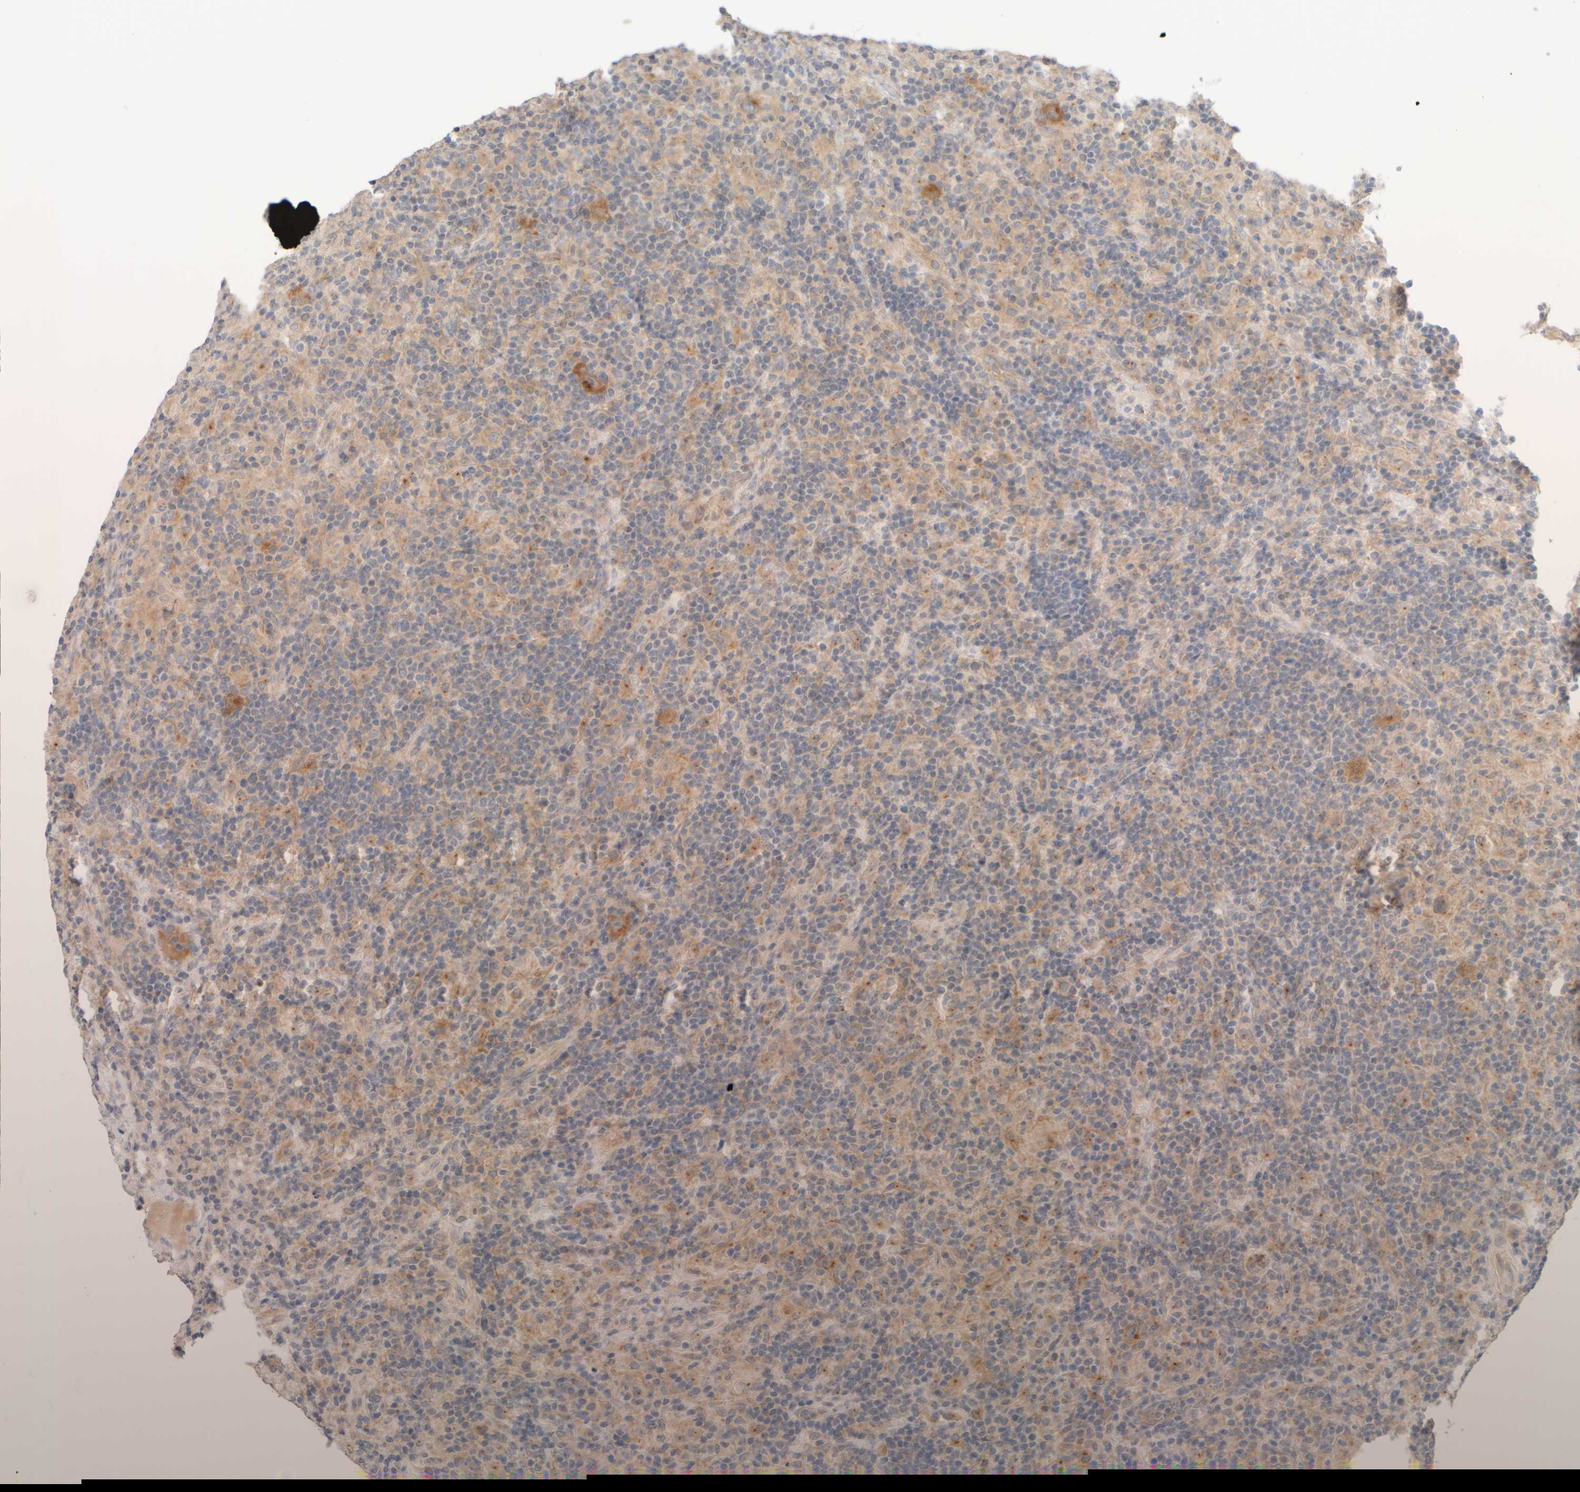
{"staining": {"intensity": "weak", "quantity": "25%-75%", "location": "cytoplasmic/membranous"}, "tissue": "lymphoma", "cell_type": "Tumor cells", "image_type": "cancer", "snomed": [{"axis": "morphology", "description": "Hodgkin's disease, NOS"}, {"axis": "topography", "description": "Lymph node"}], "caption": "Hodgkin's disease was stained to show a protein in brown. There is low levels of weak cytoplasmic/membranous positivity in about 25%-75% of tumor cells. (Brightfield microscopy of DAB IHC at high magnification).", "gene": "GOPC", "patient": {"sex": "male", "age": 70}}